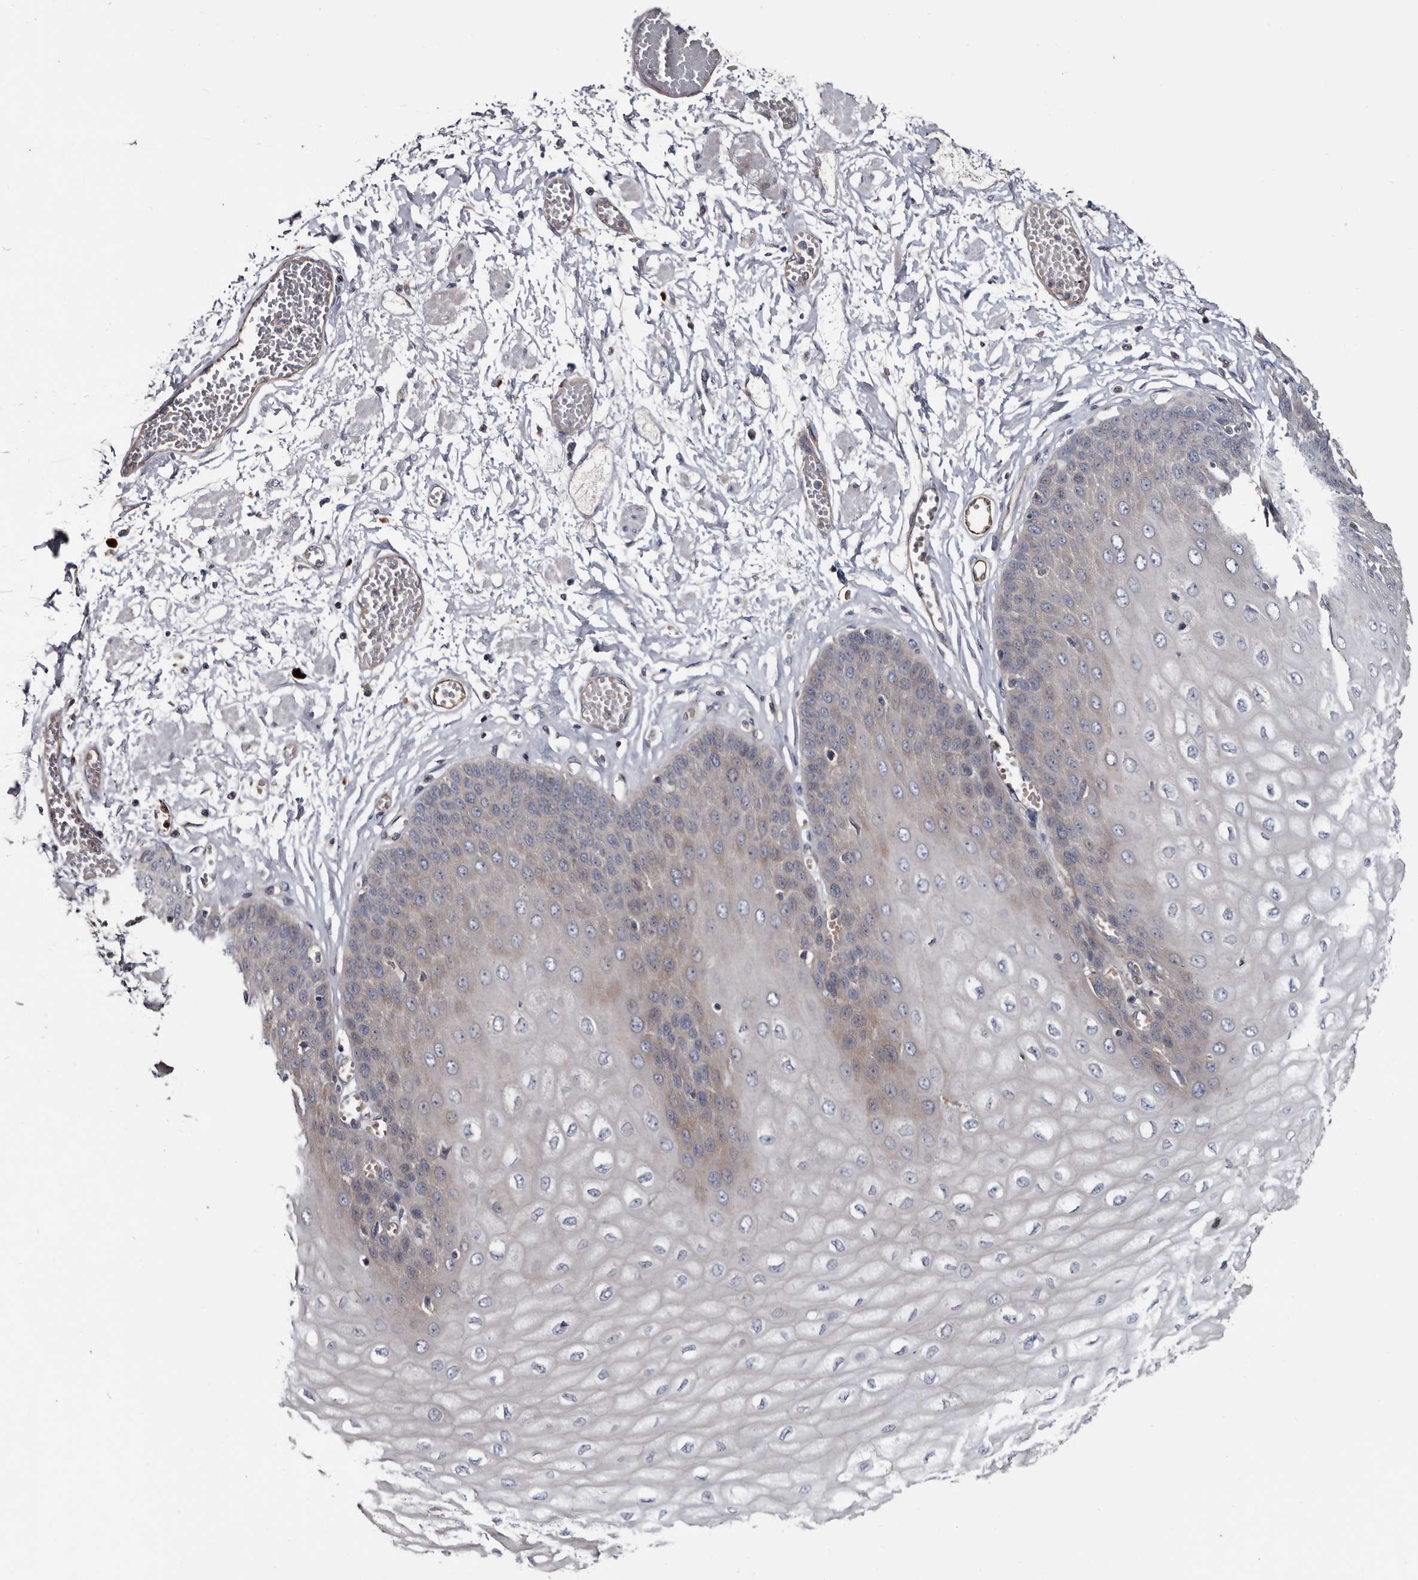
{"staining": {"intensity": "moderate", "quantity": "<25%", "location": "cytoplasmic/membranous"}, "tissue": "esophagus", "cell_type": "Squamous epithelial cells", "image_type": "normal", "snomed": [{"axis": "morphology", "description": "Normal tissue, NOS"}, {"axis": "topography", "description": "Esophagus"}], "caption": "DAB (3,3'-diaminobenzidine) immunohistochemical staining of normal esophagus shows moderate cytoplasmic/membranous protein positivity in approximately <25% of squamous epithelial cells.", "gene": "TSPAN17", "patient": {"sex": "male", "age": 60}}